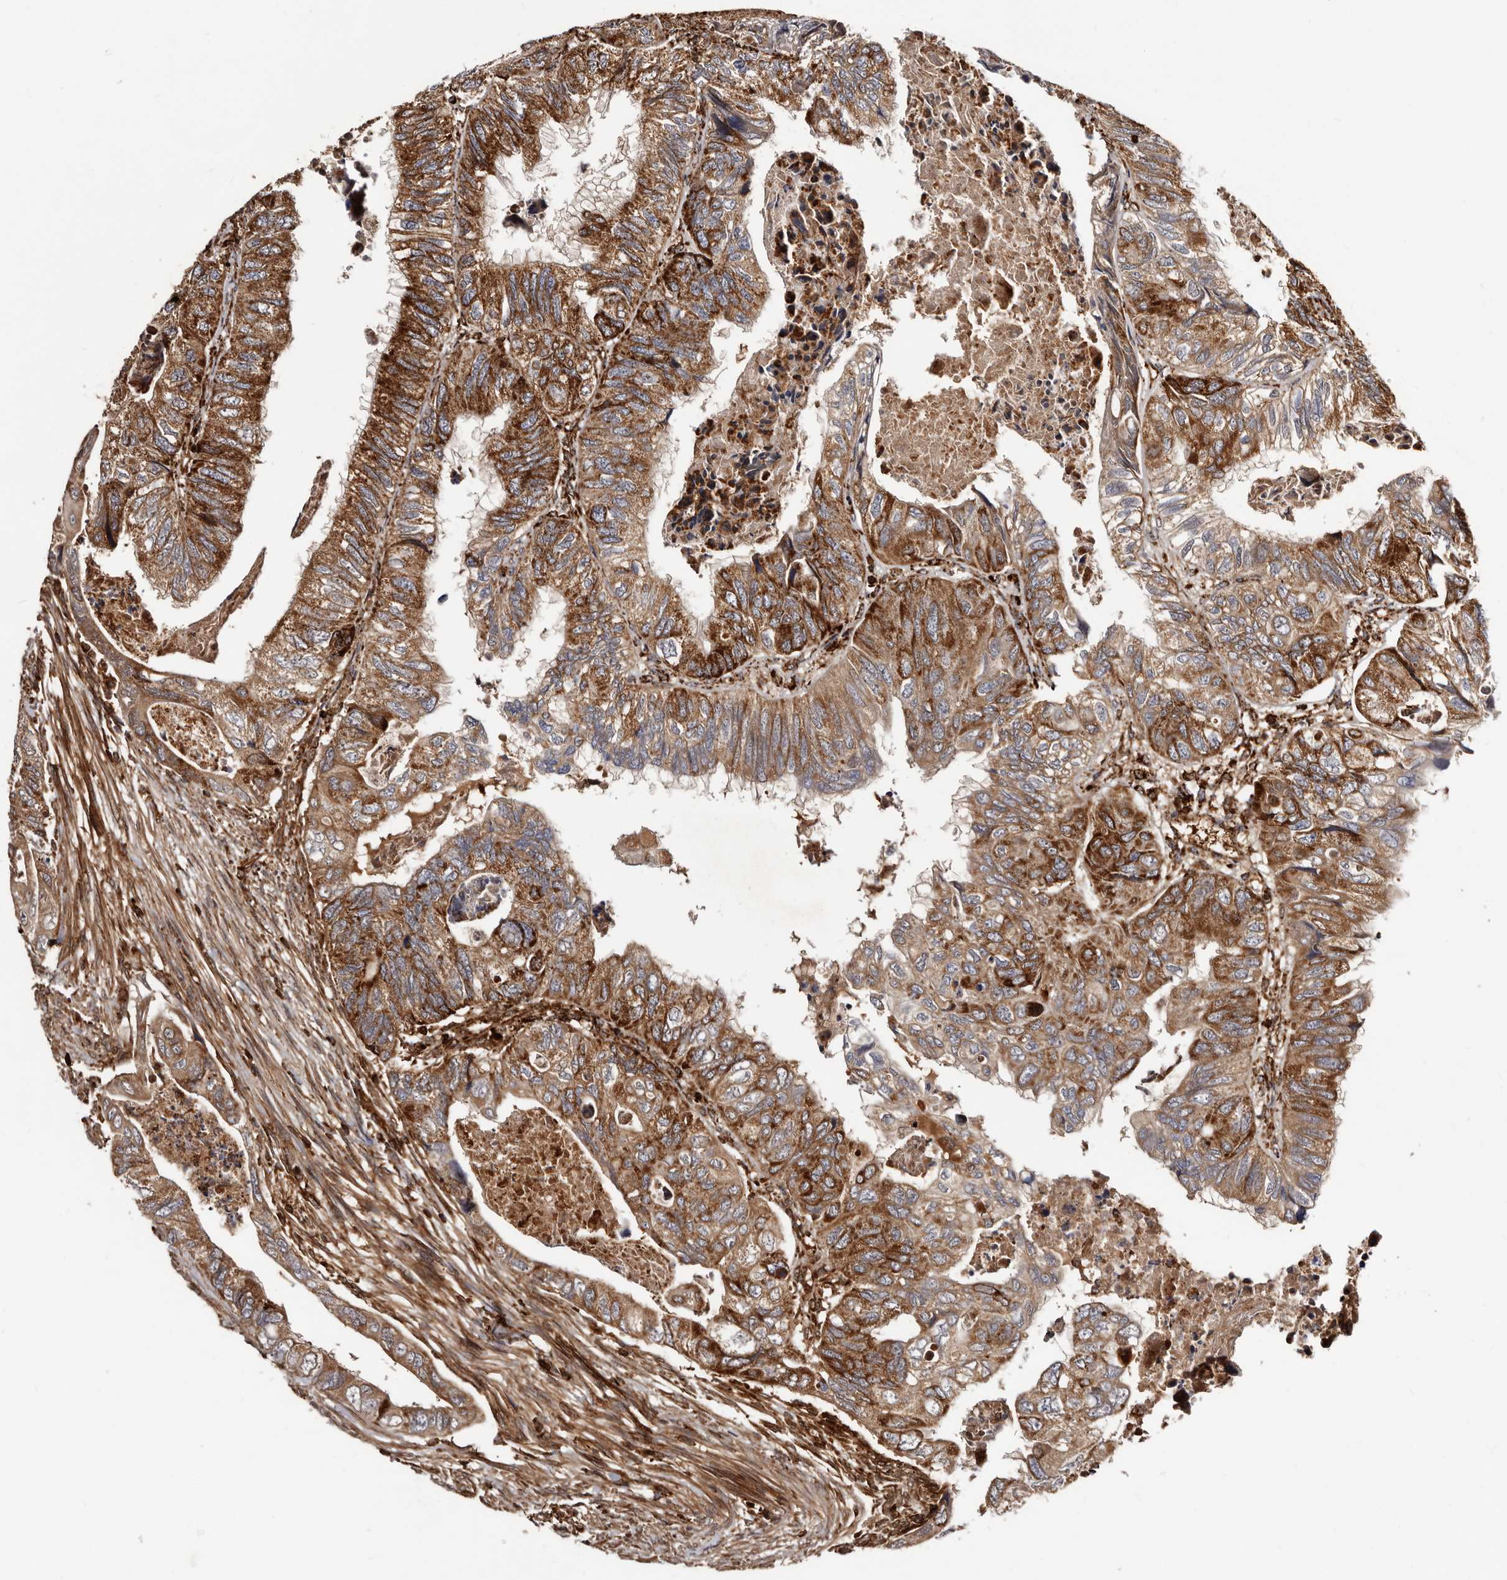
{"staining": {"intensity": "strong", "quantity": ">75%", "location": "cytoplasmic/membranous"}, "tissue": "colorectal cancer", "cell_type": "Tumor cells", "image_type": "cancer", "snomed": [{"axis": "morphology", "description": "Adenocarcinoma, NOS"}, {"axis": "topography", "description": "Rectum"}], "caption": "Human colorectal adenocarcinoma stained with a brown dye reveals strong cytoplasmic/membranous positive expression in about >75% of tumor cells.", "gene": "BAX", "patient": {"sex": "male", "age": 63}}